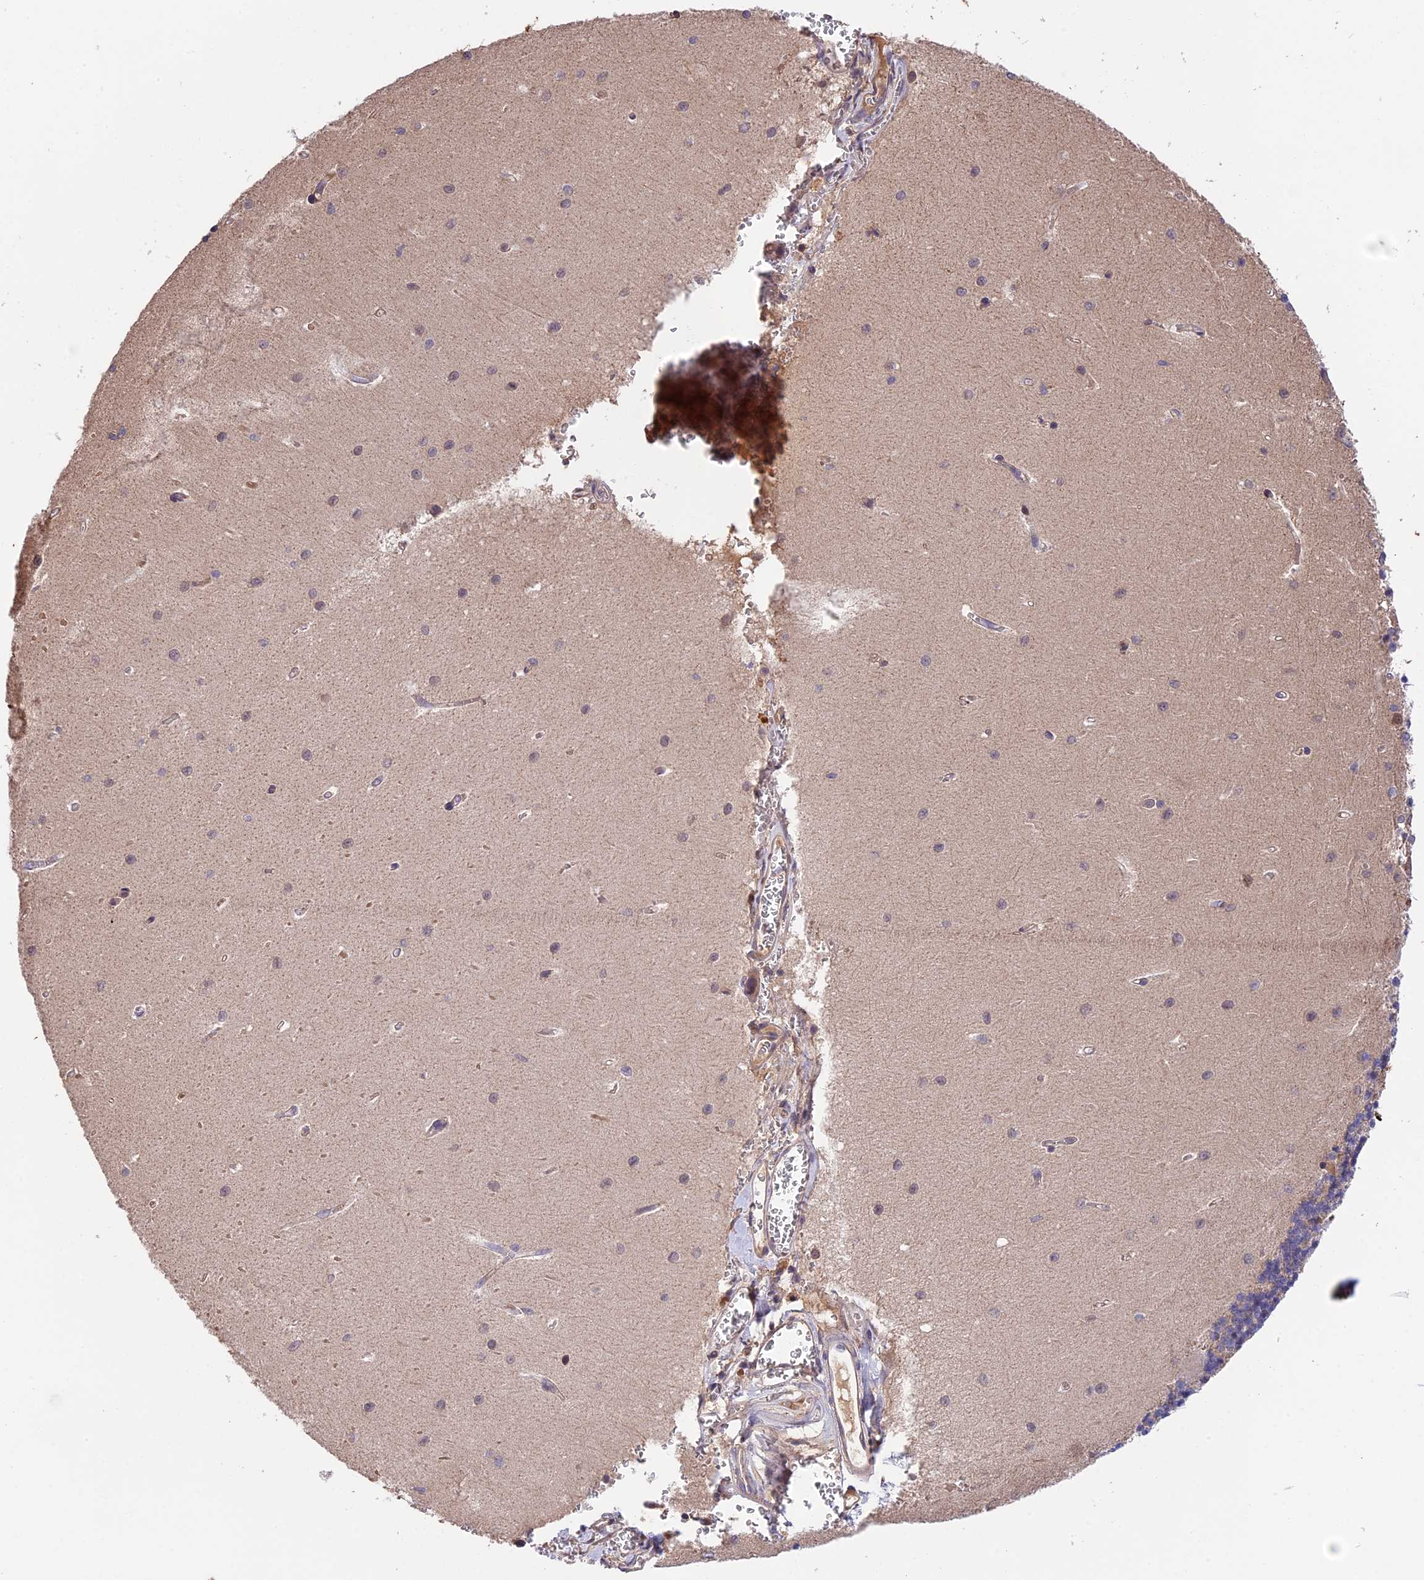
{"staining": {"intensity": "weak", "quantity": "25%-75%", "location": "cytoplasmic/membranous"}, "tissue": "cerebellum", "cell_type": "Cells in granular layer", "image_type": "normal", "snomed": [{"axis": "morphology", "description": "Normal tissue, NOS"}, {"axis": "topography", "description": "Cerebellum"}], "caption": "Immunohistochemistry (IHC) (DAB (3,3'-diaminobenzidine)) staining of unremarkable cerebellum shows weak cytoplasmic/membranous protein staining in about 25%-75% of cells in granular layer. The protein of interest is shown in brown color, while the nuclei are stained blue.", "gene": "RERGL", "patient": {"sex": "male", "age": 37}}